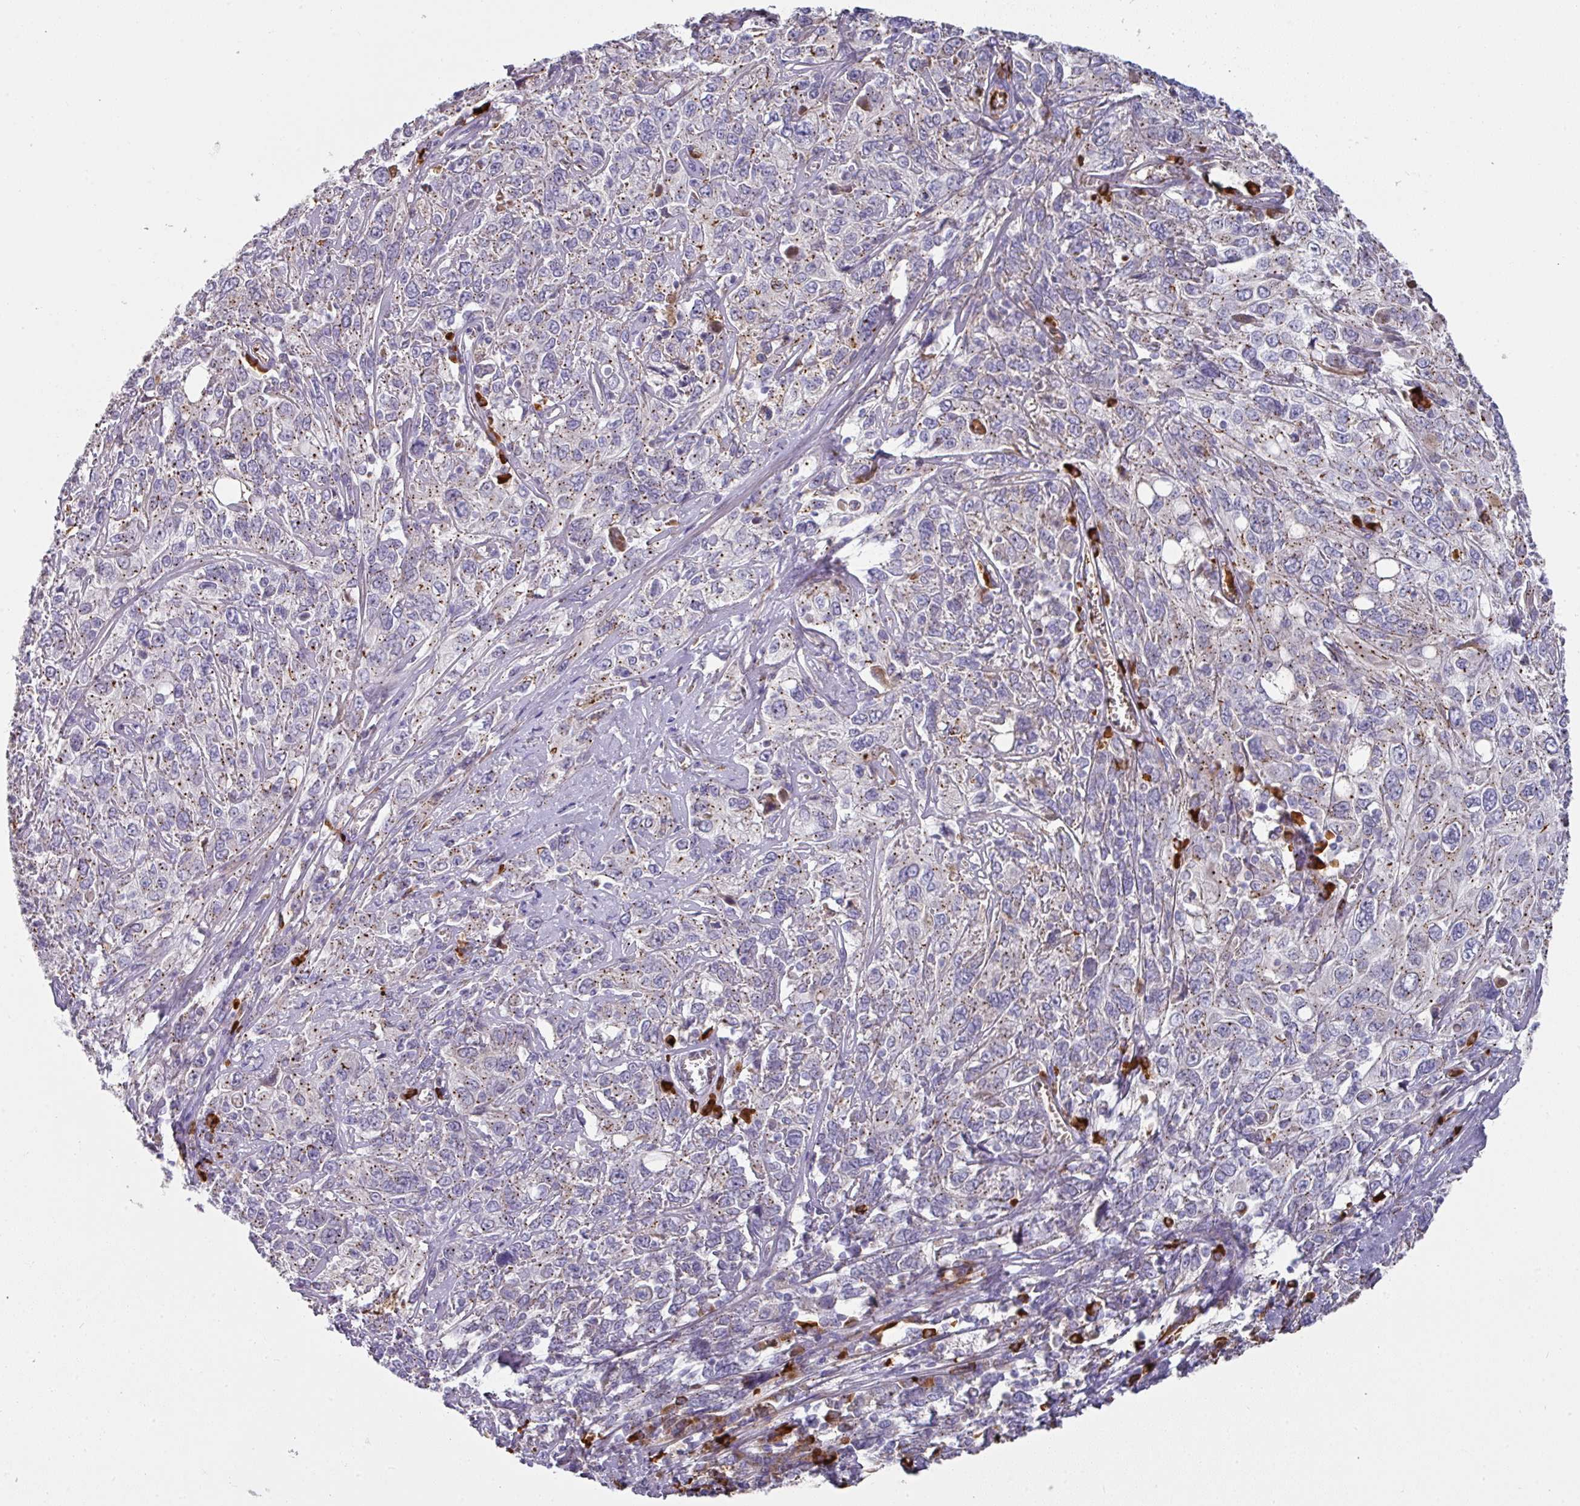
{"staining": {"intensity": "moderate", "quantity": "25%-75%", "location": "cytoplasmic/membranous"}, "tissue": "cervical cancer", "cell_type": "Tumor cells", "image_type": "cancer", "snomed": [{"axis": "morphology", "description": "Squamous cell carcinoma, NOS"}, {"axis": "topography", "description": "Cervix"}], "caption": "This is a micrograph of immunohistochemistry staining of squamous cell carcinoma (cervical), which shows moderate positivity in the cytoplasmic/membranous of tumor cells.", "gene": "IL4R", "patient": {"sex": "female", "age": 46}}